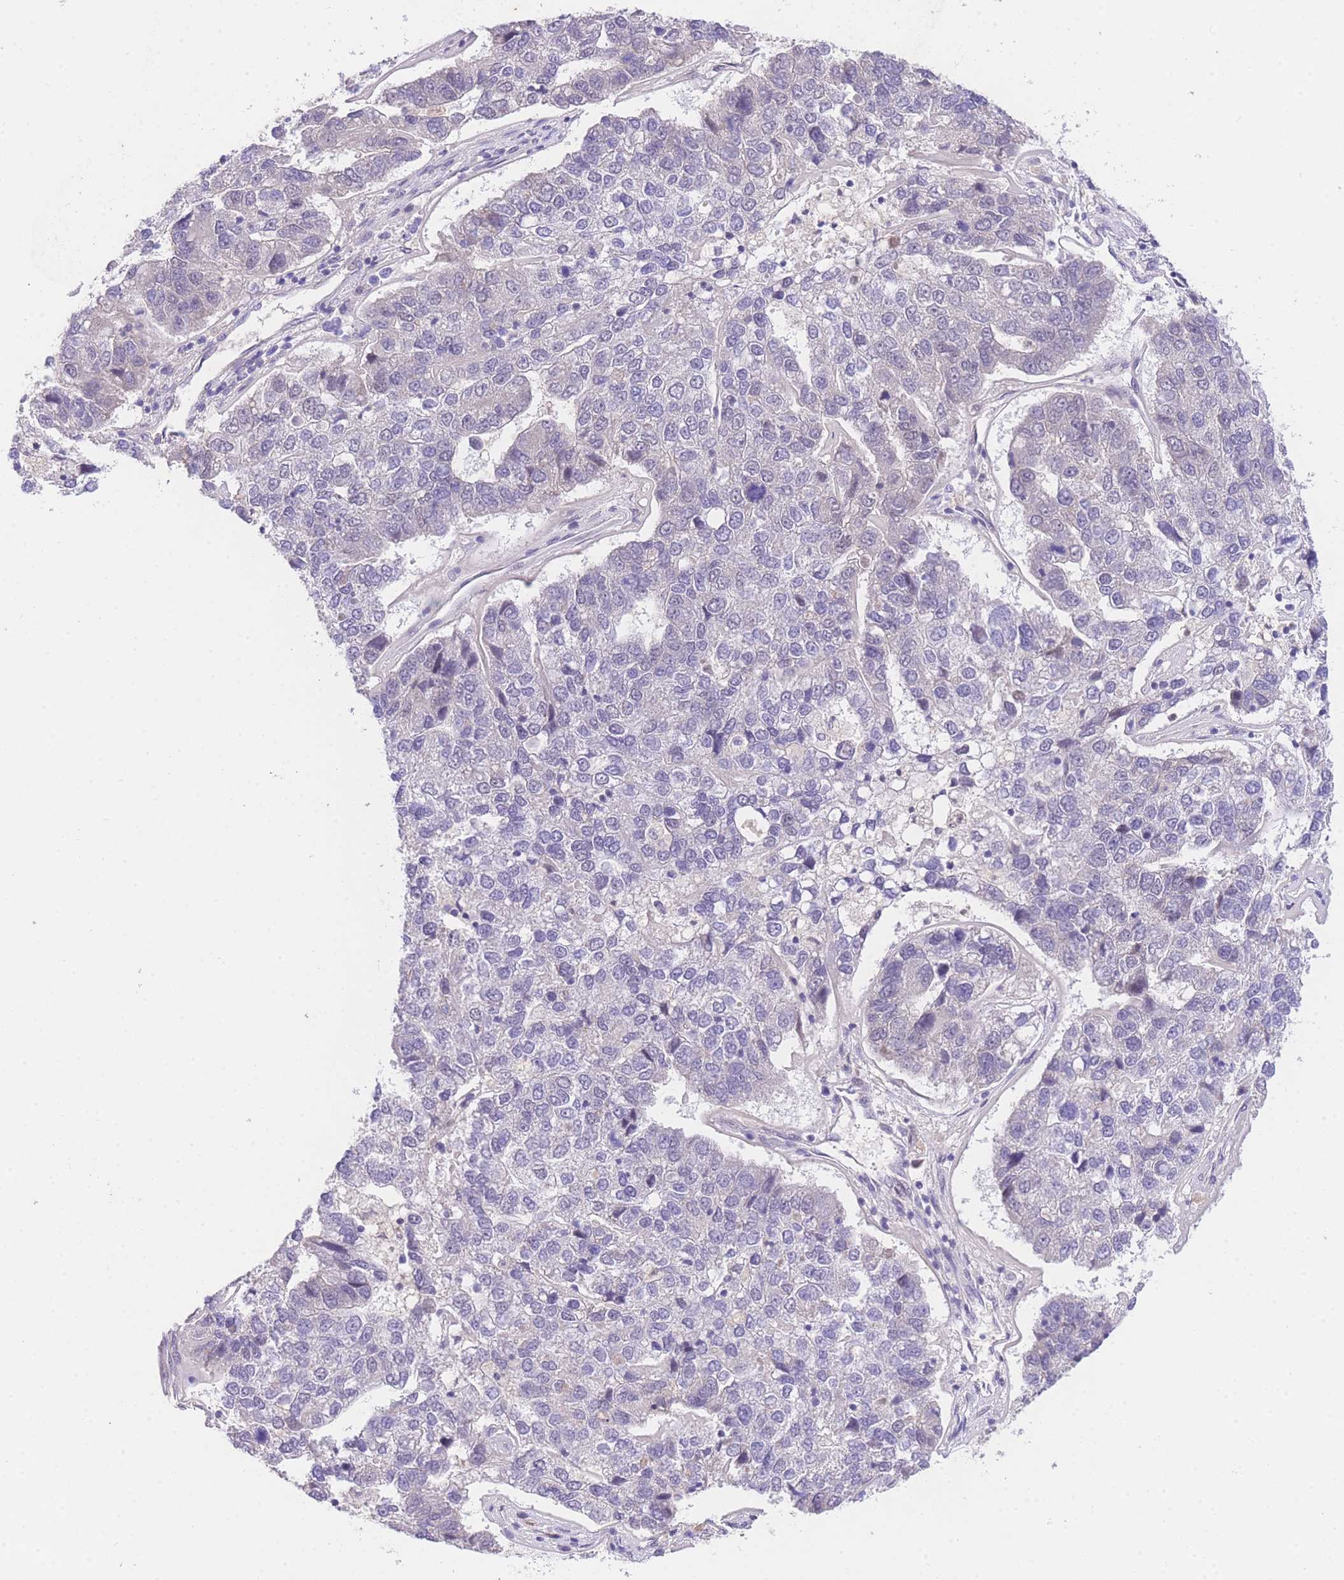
{"staining": {"intensity": "negative", "quantity": "none", "location": "none"}, "tissue": "pancreatic cancer", "cell_type": "Tumor cells", "image_type": "cancer", "snomed": [{"axis": "morphology", "description": "Adenocarcinoma, NOS"}, {"axis": "topography", "description": "Pancreas"}], "caption": "Immunohistochemistry (IHC) of adenocarcinoma (pancreatic) demonstrates no staining in tumor cells.", "gene": "SLC35F2", "patient": {"sex": "female", "age": 61}}